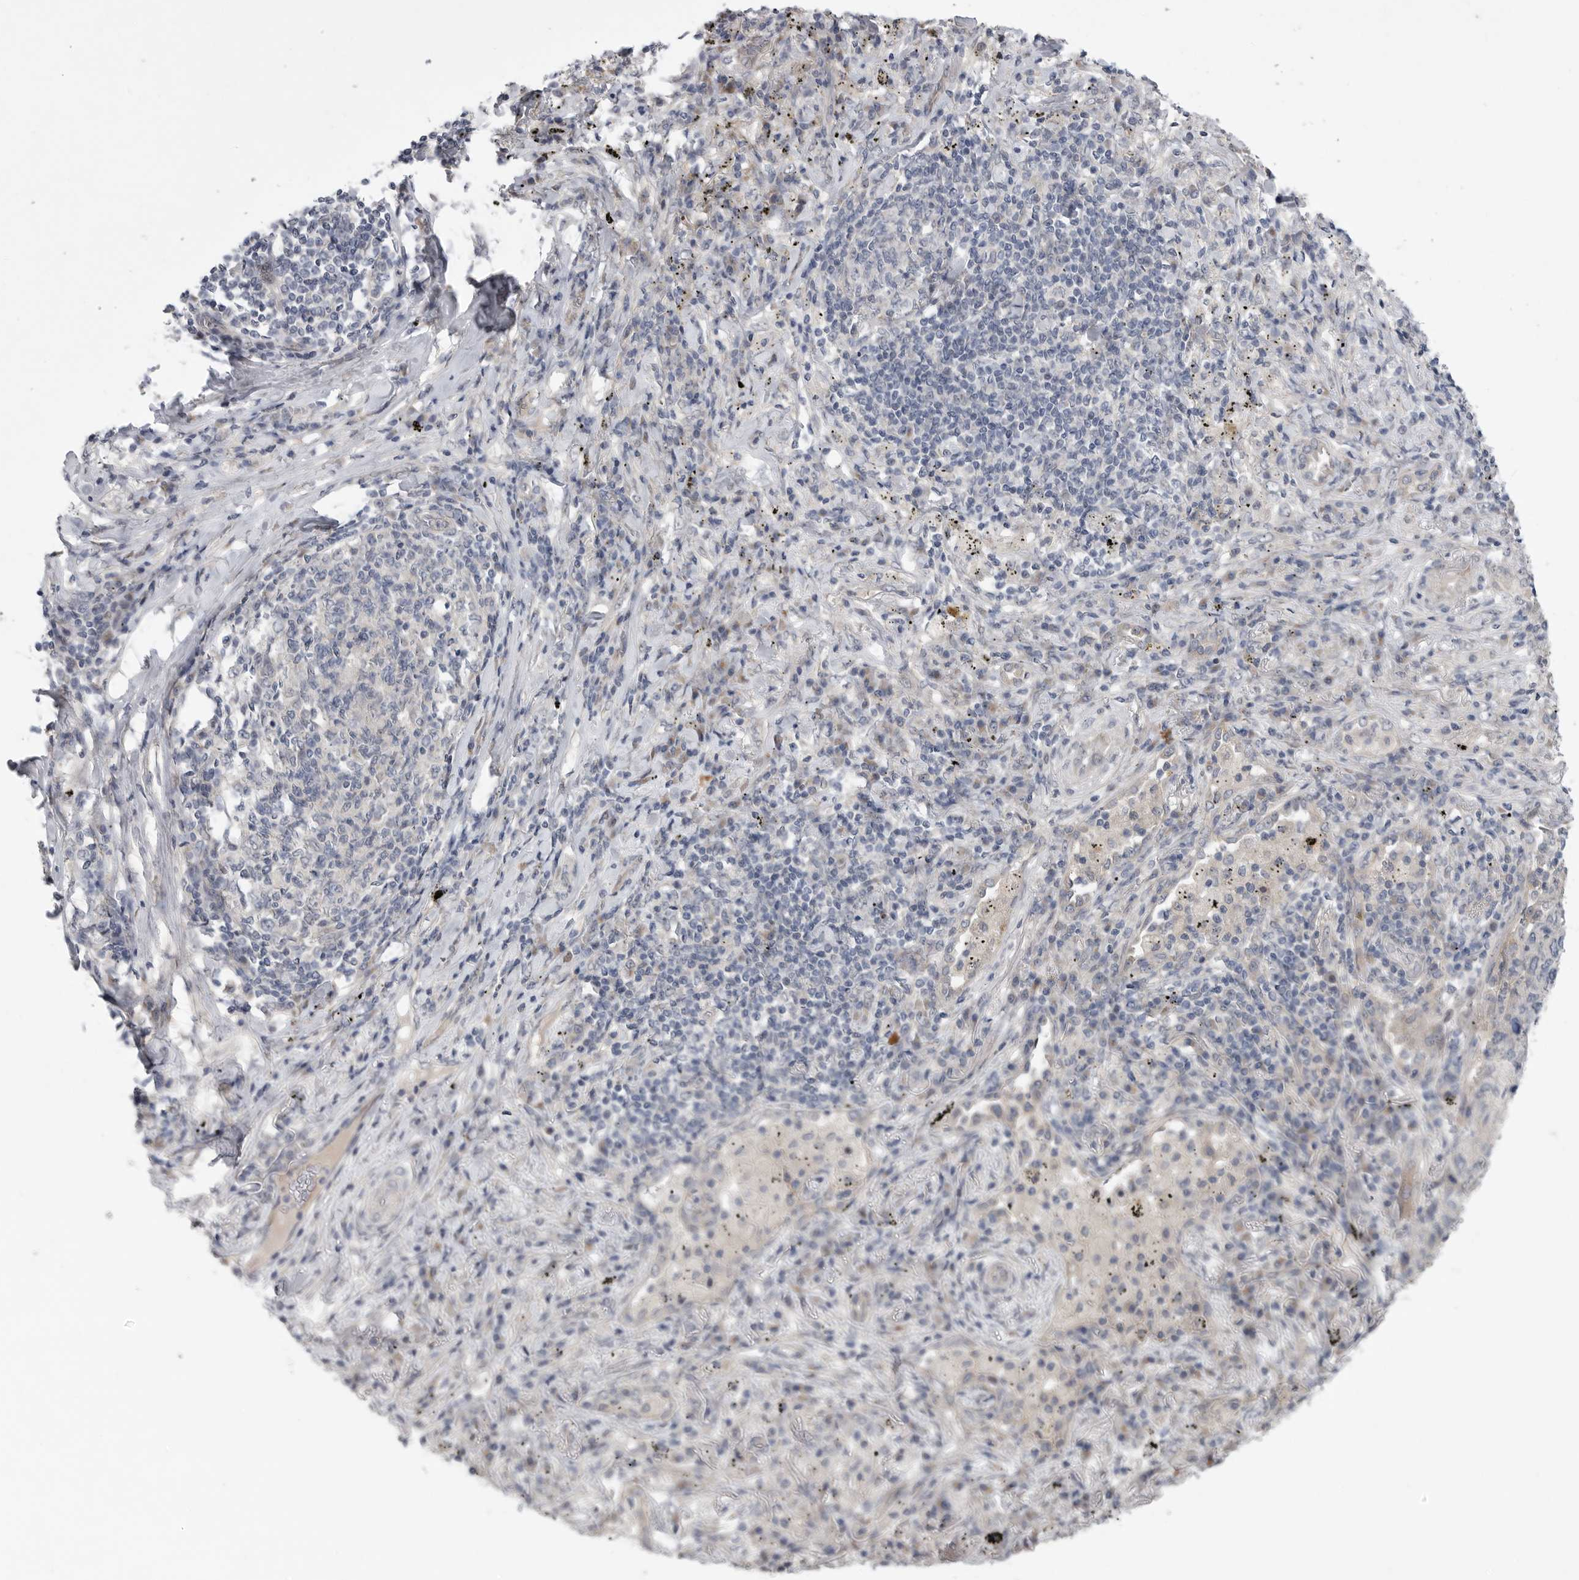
{"staining": {"intensity": "negative", "quantity": "none", "location": "none"}, "tissue": "lung cancer", "cell_type": "Tumor cells", "image_type": "cancer", "snomed": [{"axis": "morphology", "description": "Squamous cell carcinoma, NOS"}, {"axis": "topography", "description": "Lung"}], "caption": "IHC histopathology image of human lung cancer stained for a protein (brown), which demonstrates no staining in tumor cells. (DAB (3,3'-diaminobenzidine) immunohistochemistry with hematoxylin counter stain).", "gene": "FBXO43", "patient": {"sex": "female", "age": 63}}